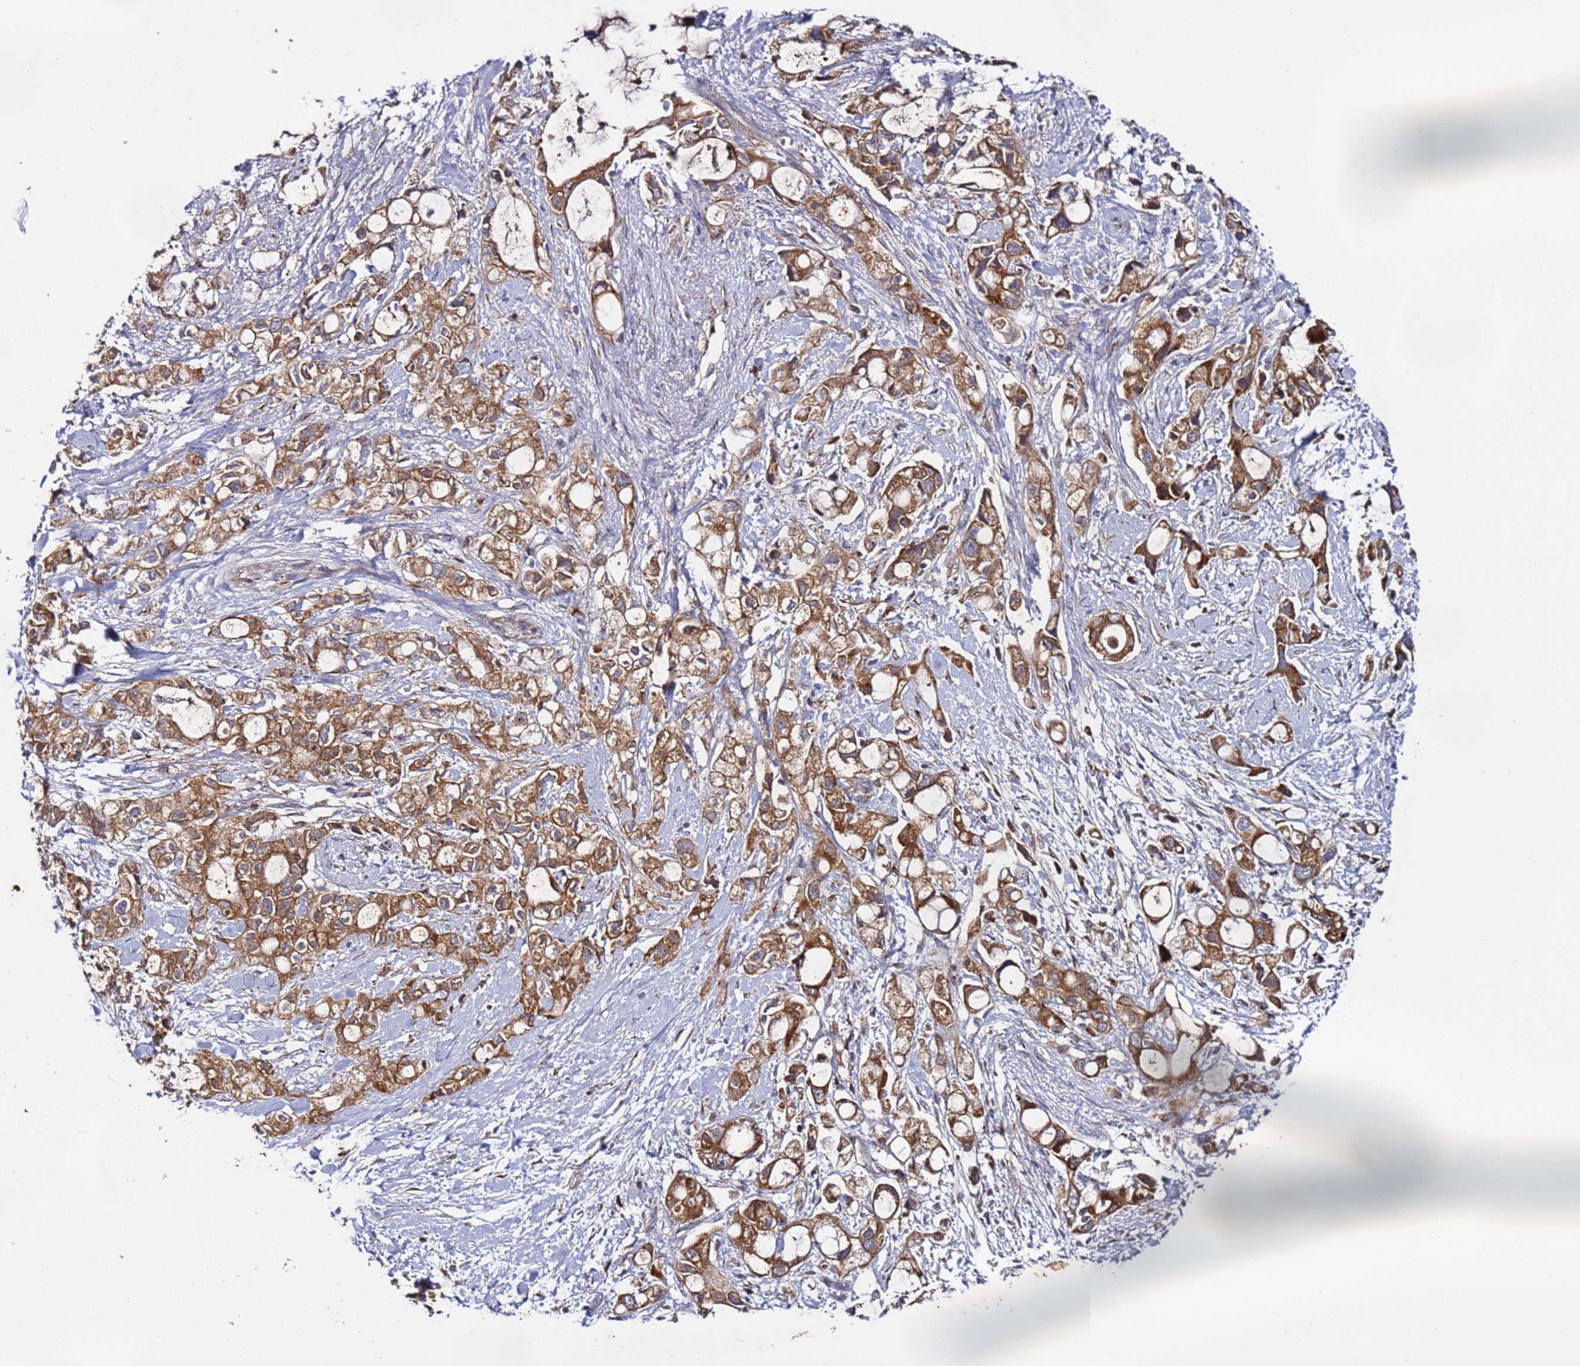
{"staining": {"intensity": "moderate", "quantity": ">75%", "location": "cytoplasmic/membranous"}, "tissue": "pancreatic cancer", "cell_type": "Tumor cells", "image_type": "cancer", "snomed": [{"axis": "morphology", "description": "Adenocarcinoma, NOS"}, {"axis": "topography", "description": "Pancreas"}], "caption": "Tumor cells reveal moderate cytoplasmic/membranous positivity in approximately >75% of cells in adenocarcinoma (pancreatic). (Brightfield microscopy of DAB IHC at high magnification).", "gene": "TMEM176B", "patient": {"sex": "female", "age": 56}}